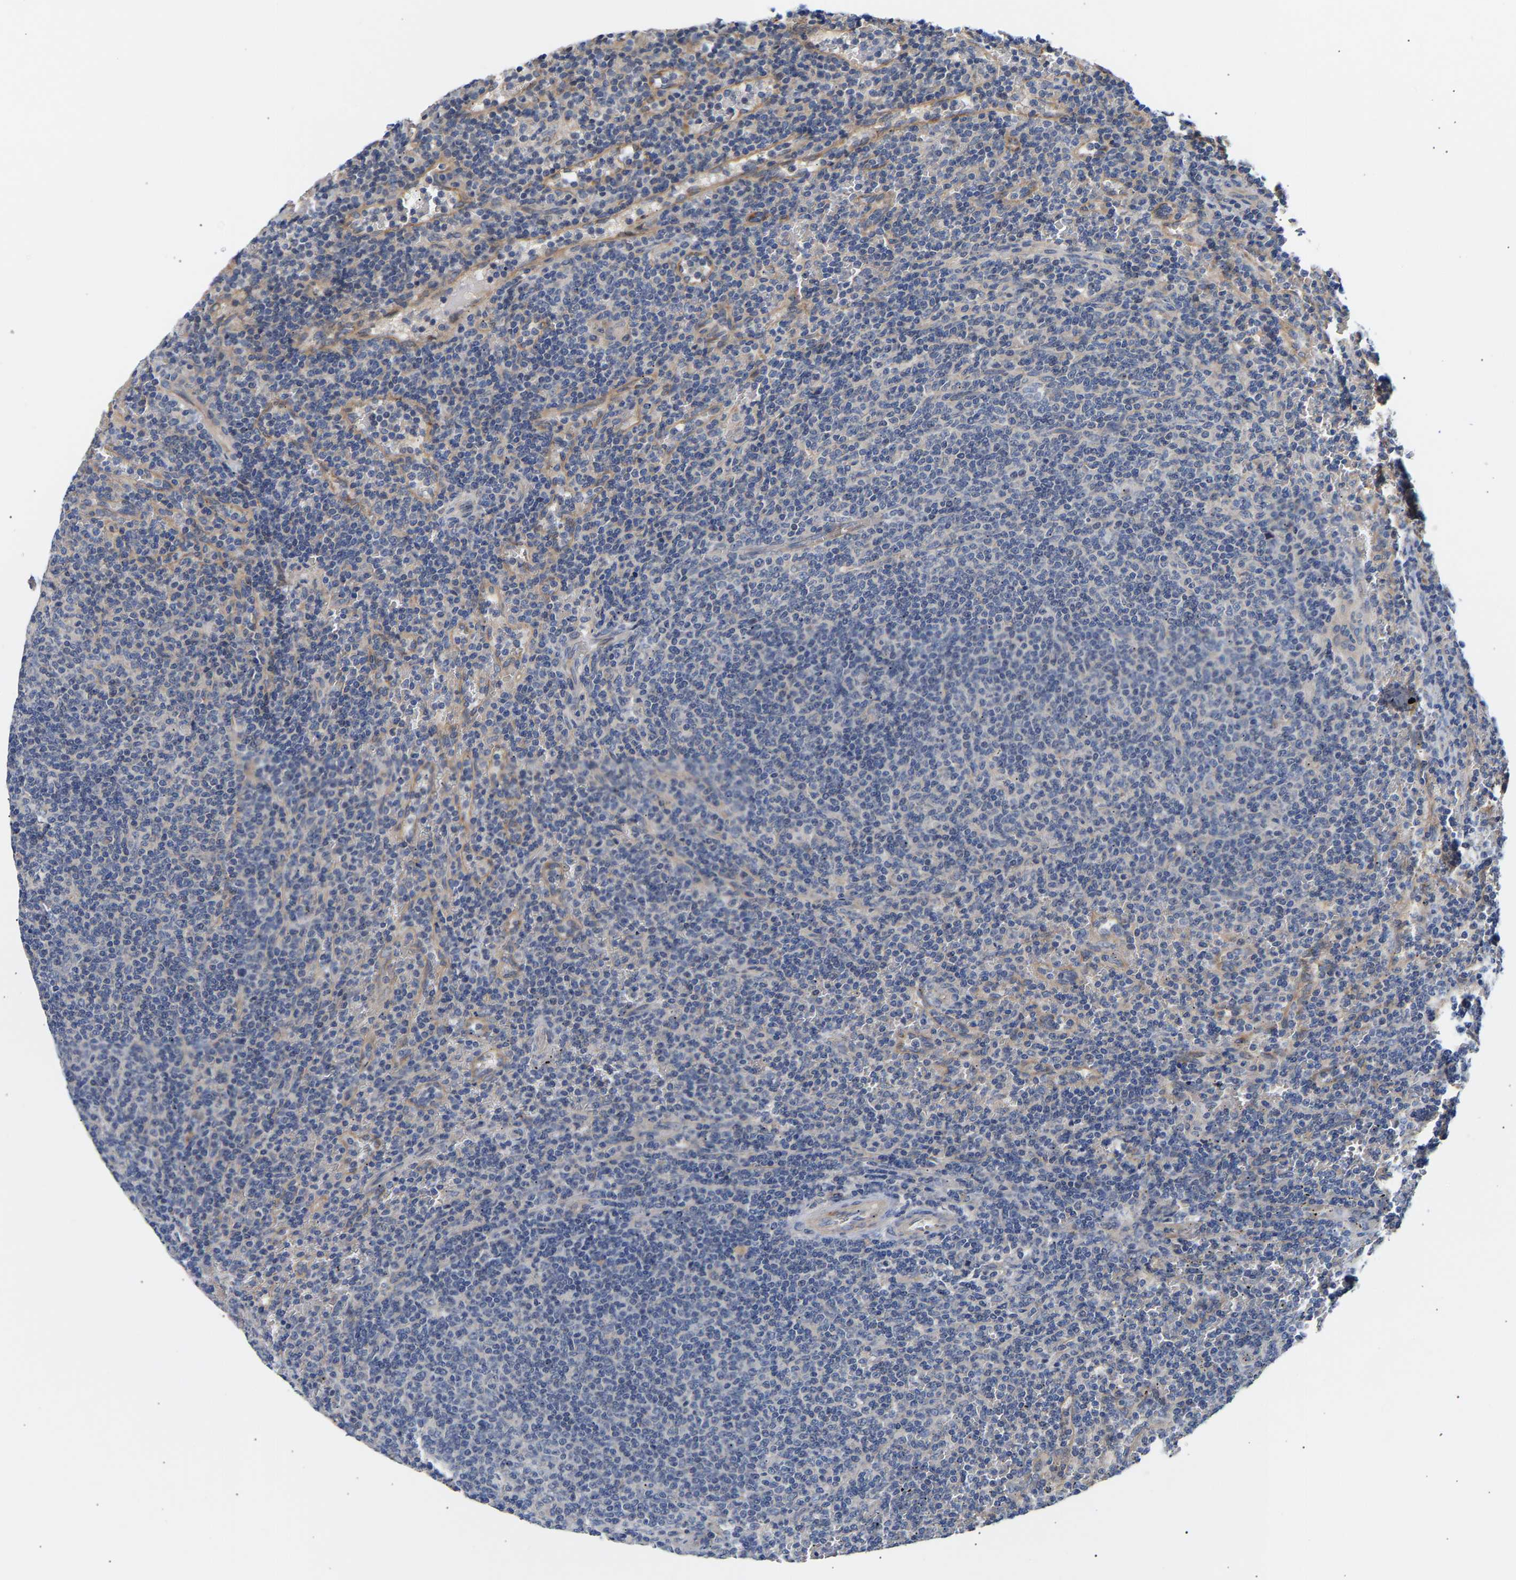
{"staining": {"intensity": "negative", "quantity": "none", "location": "none"}, "tissue": "lymphoma", "cell_type": "Tumor cells", "image_type": "cancer", "snomed": [{"axis": "morphology", "description": "Malignant lymphoma, non-Hodgkin's type, Low grade"}, {"axis": "topography", "description": "Spleen"}], "caption": "An image of malignant lymphoma, non-Hodgkin's type (low-grade) stained for a protein exhibits no brown staining in tumor cells. (Immunohistochemistry (ihc), brightfield microscopy, high magnification).", "gene": "KASH5", "patient": {"sex": "female", "age": 50}}